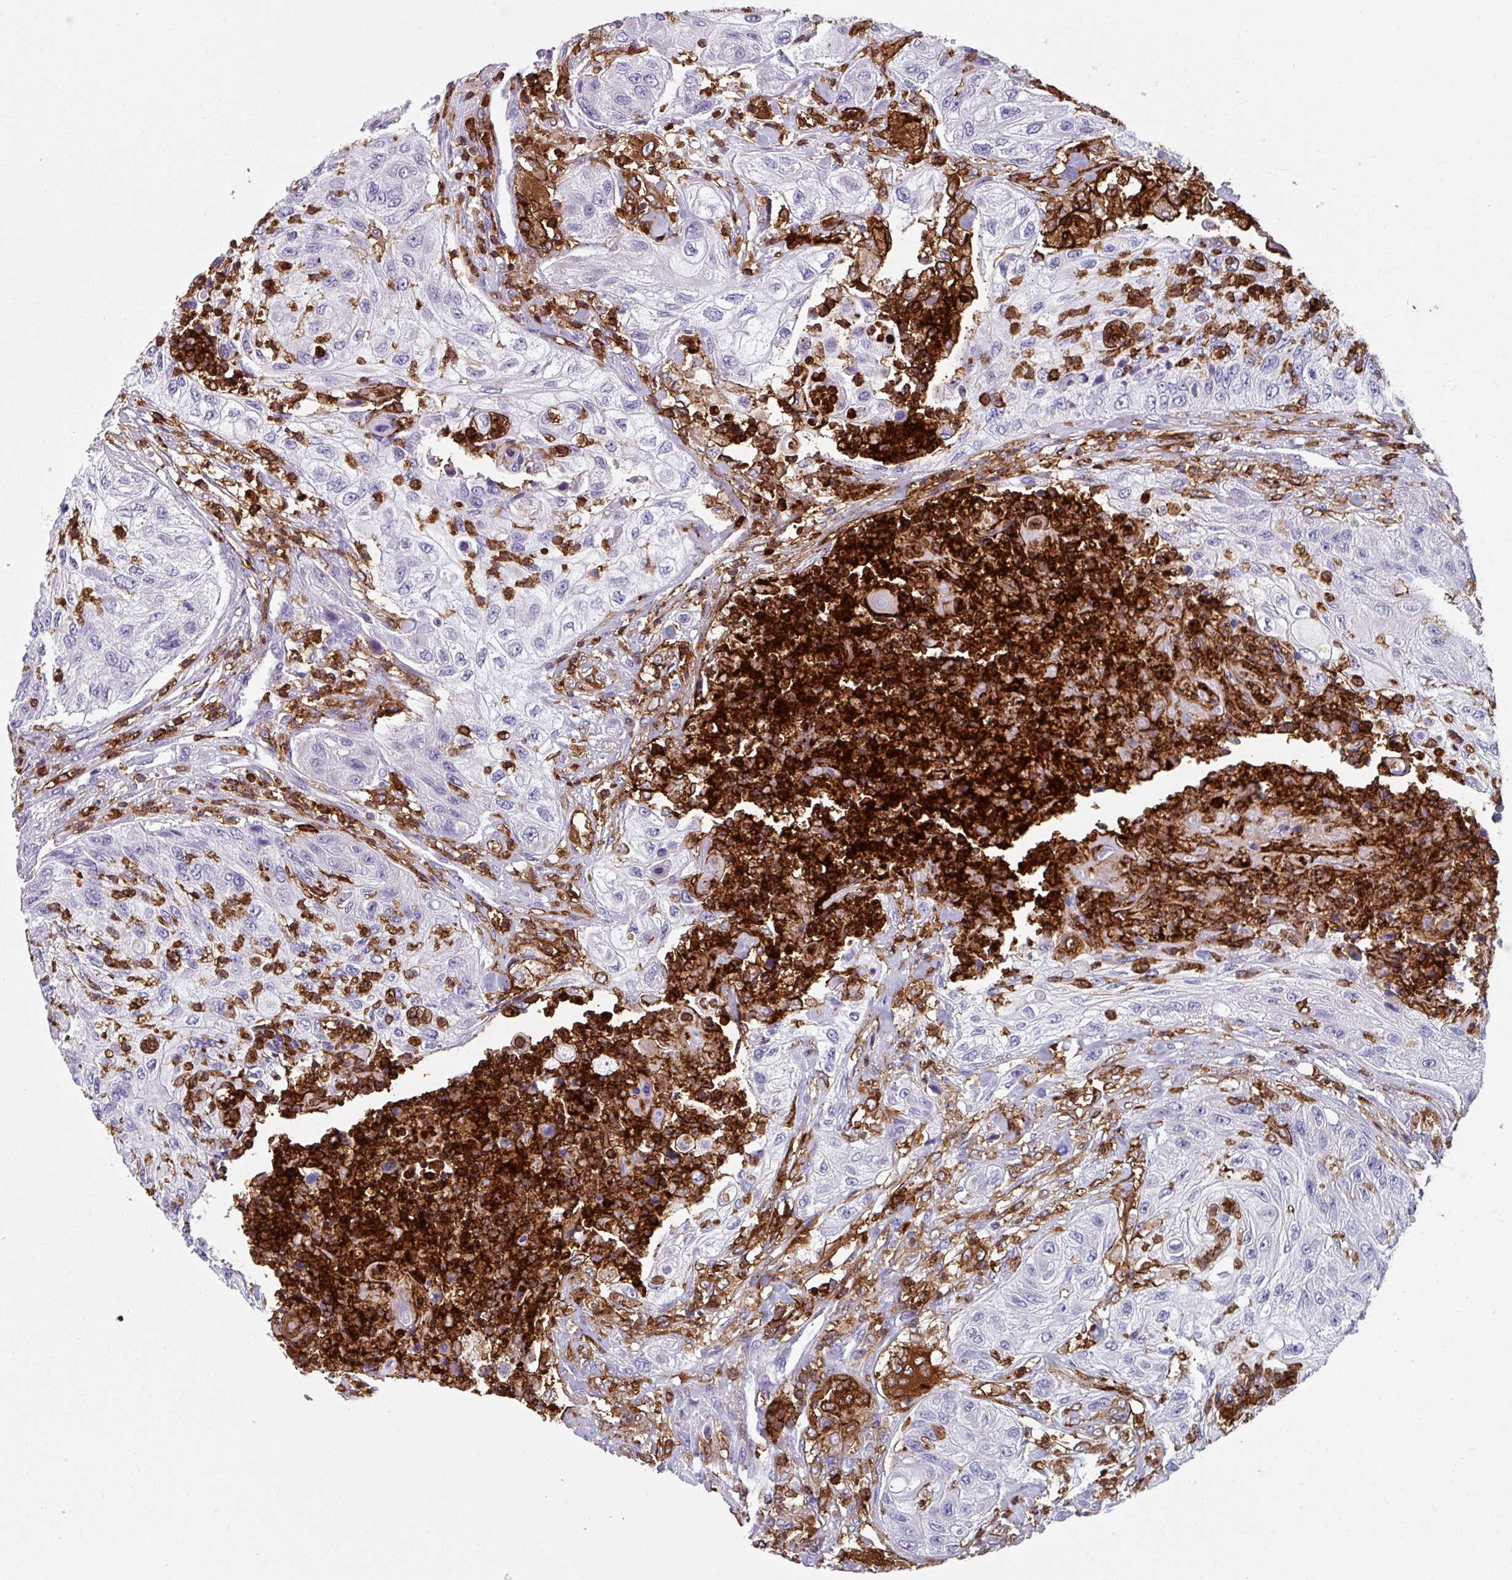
{"staining": {"intensity": "negative", "quantity": "none", "location": "none"}, "tissue": "urothelial cancer", "cell_type": "Tumor cells", "image_type": "cancer", "snomed": [{"axis": "morphology", "description": "Urothelial carcinoma, High grade"}, {"axis": "topography", "description": "Urinary bladder"}], "caption": "High magnification brightfield microscopy of urothelial cancer stained with DAB (3,3'-diaminobenzidine) (brown) and counterstained with hematoxylin (blue): tumor cells show no significant staining.", "gene": "EXOSC5", "patient": {"sex": "female", "age": 60}}